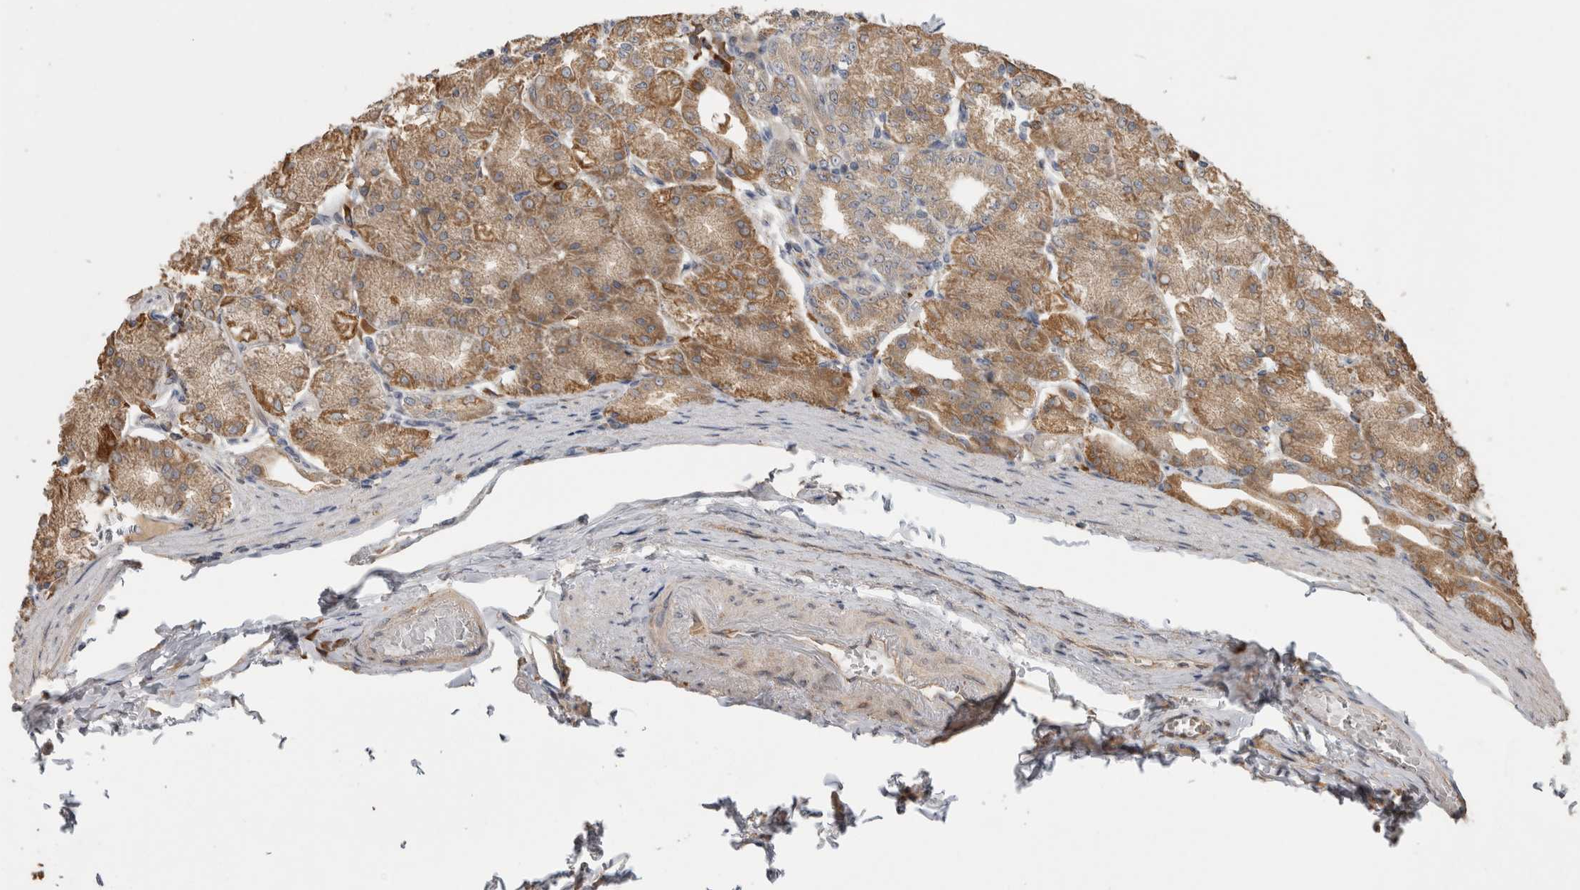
{"staining": {"intensity": "moderate", "quantity": "25%-75%", "location": "cytoplasmic/membranous"}, "tissue": "stomach", "cell_type": "Glandular cells", "image_type": "normal", "snomed": [{"axis": "morphology", "description": "Normal tissue, NOS"}, {"axis": "topography", "description": "Stomach, lower"}], "caption": "Immunohistochemistry (IHC) of benign stomach shows medium levels of moderate cytoplasmic/membranous positivity in approximately 25%-75% of glandular cells.", "gene": "TBCE", "patient": {"sex": "male", "age": 71}}